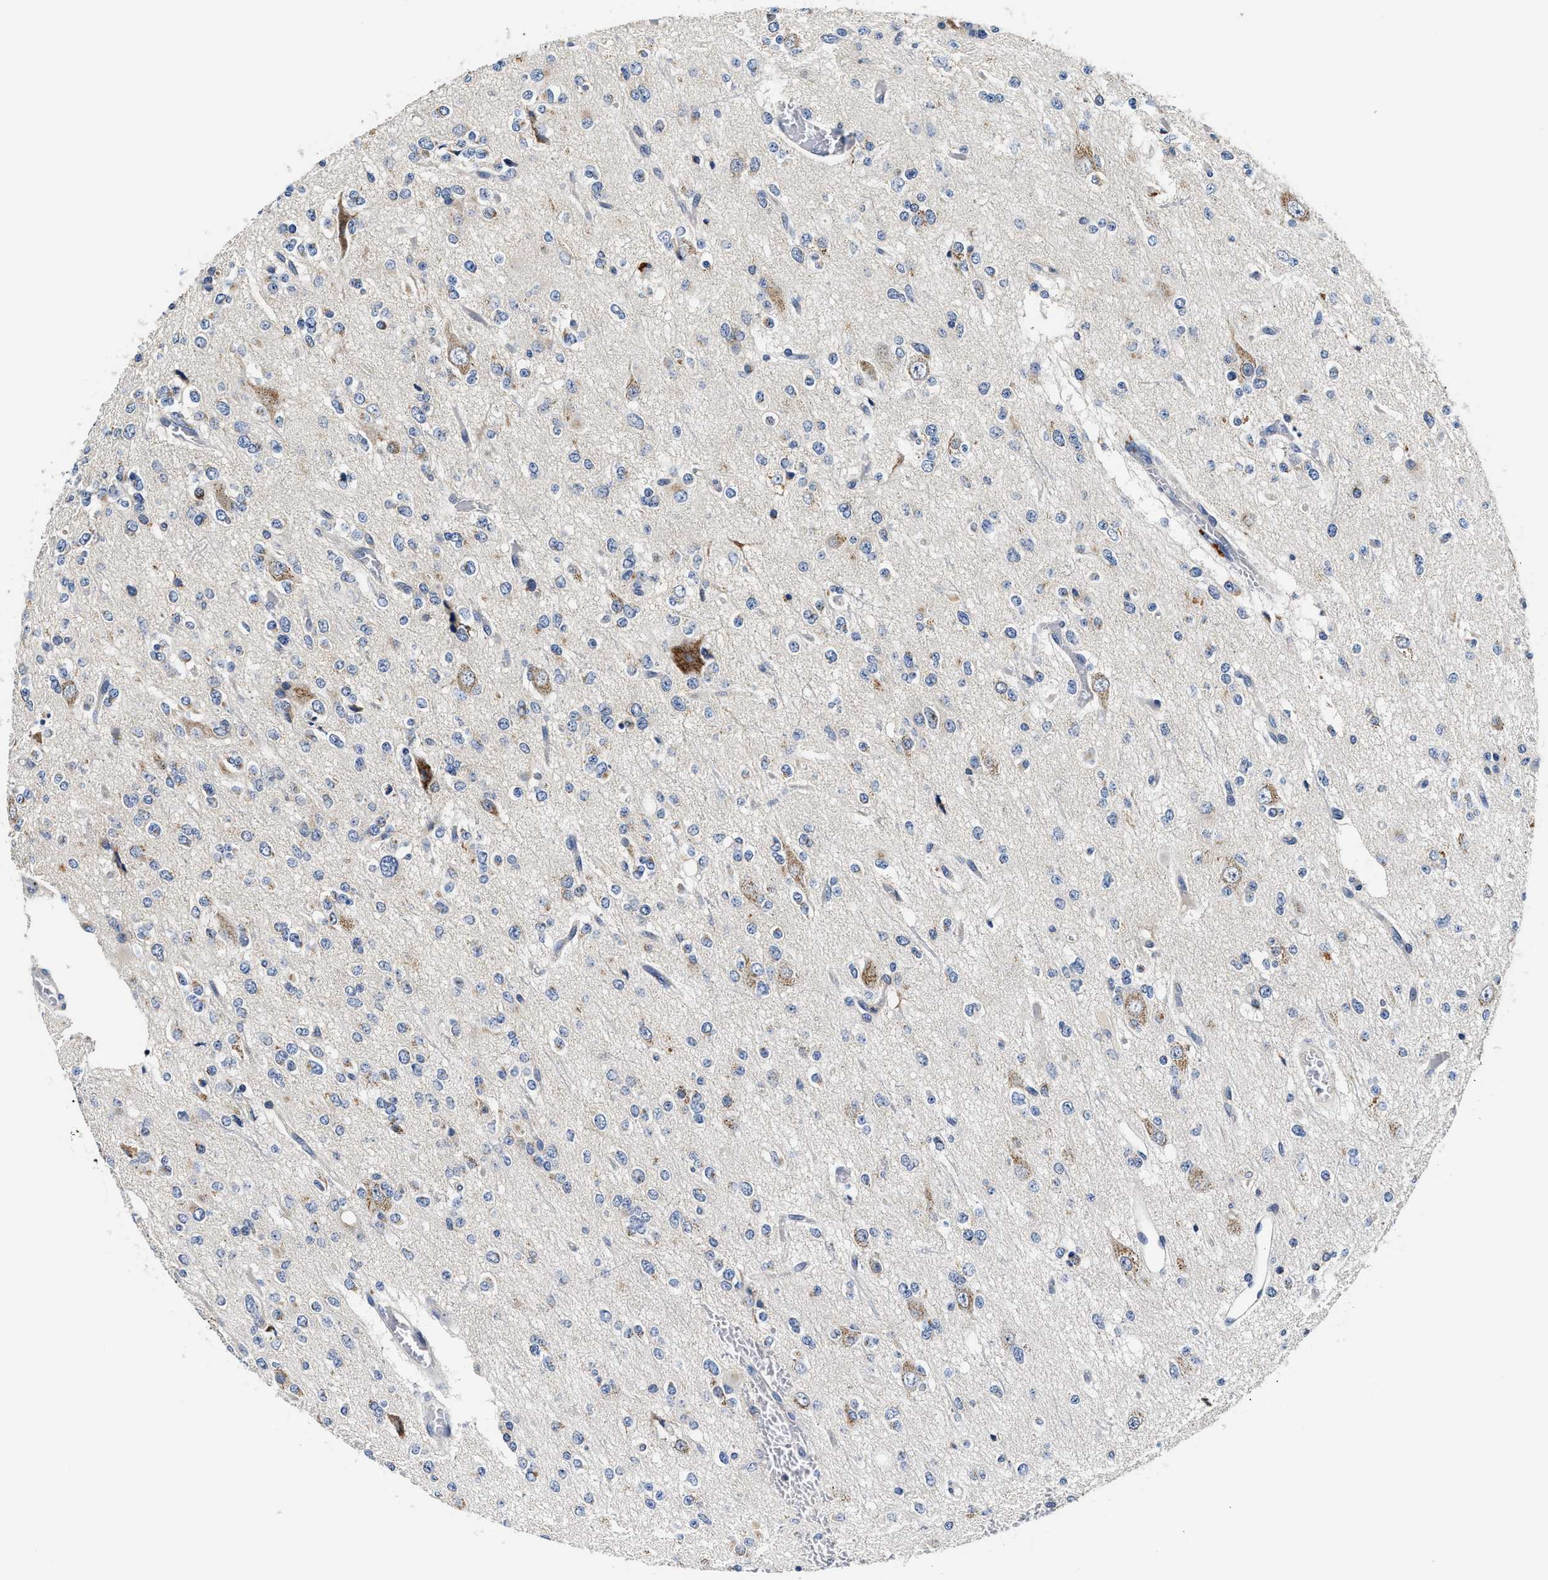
{"staining": {"intensity": "negative", "quantity": "none", "location": "none"}, "tissue": "glioma", "cell_type": "Tumor cells", "image_type": "cancer", "snomed": [{"axis": "morphology", "description": "Glioma, malignant, Low grade"}, {"axis": "topography", "description": "Brain"}], "caption": "IHC of human malignant glioma (low-grade) exhibits no expression in tumor cells.", "gene": "FAM185A", "patient": {"sex": "male", "age": 38}}